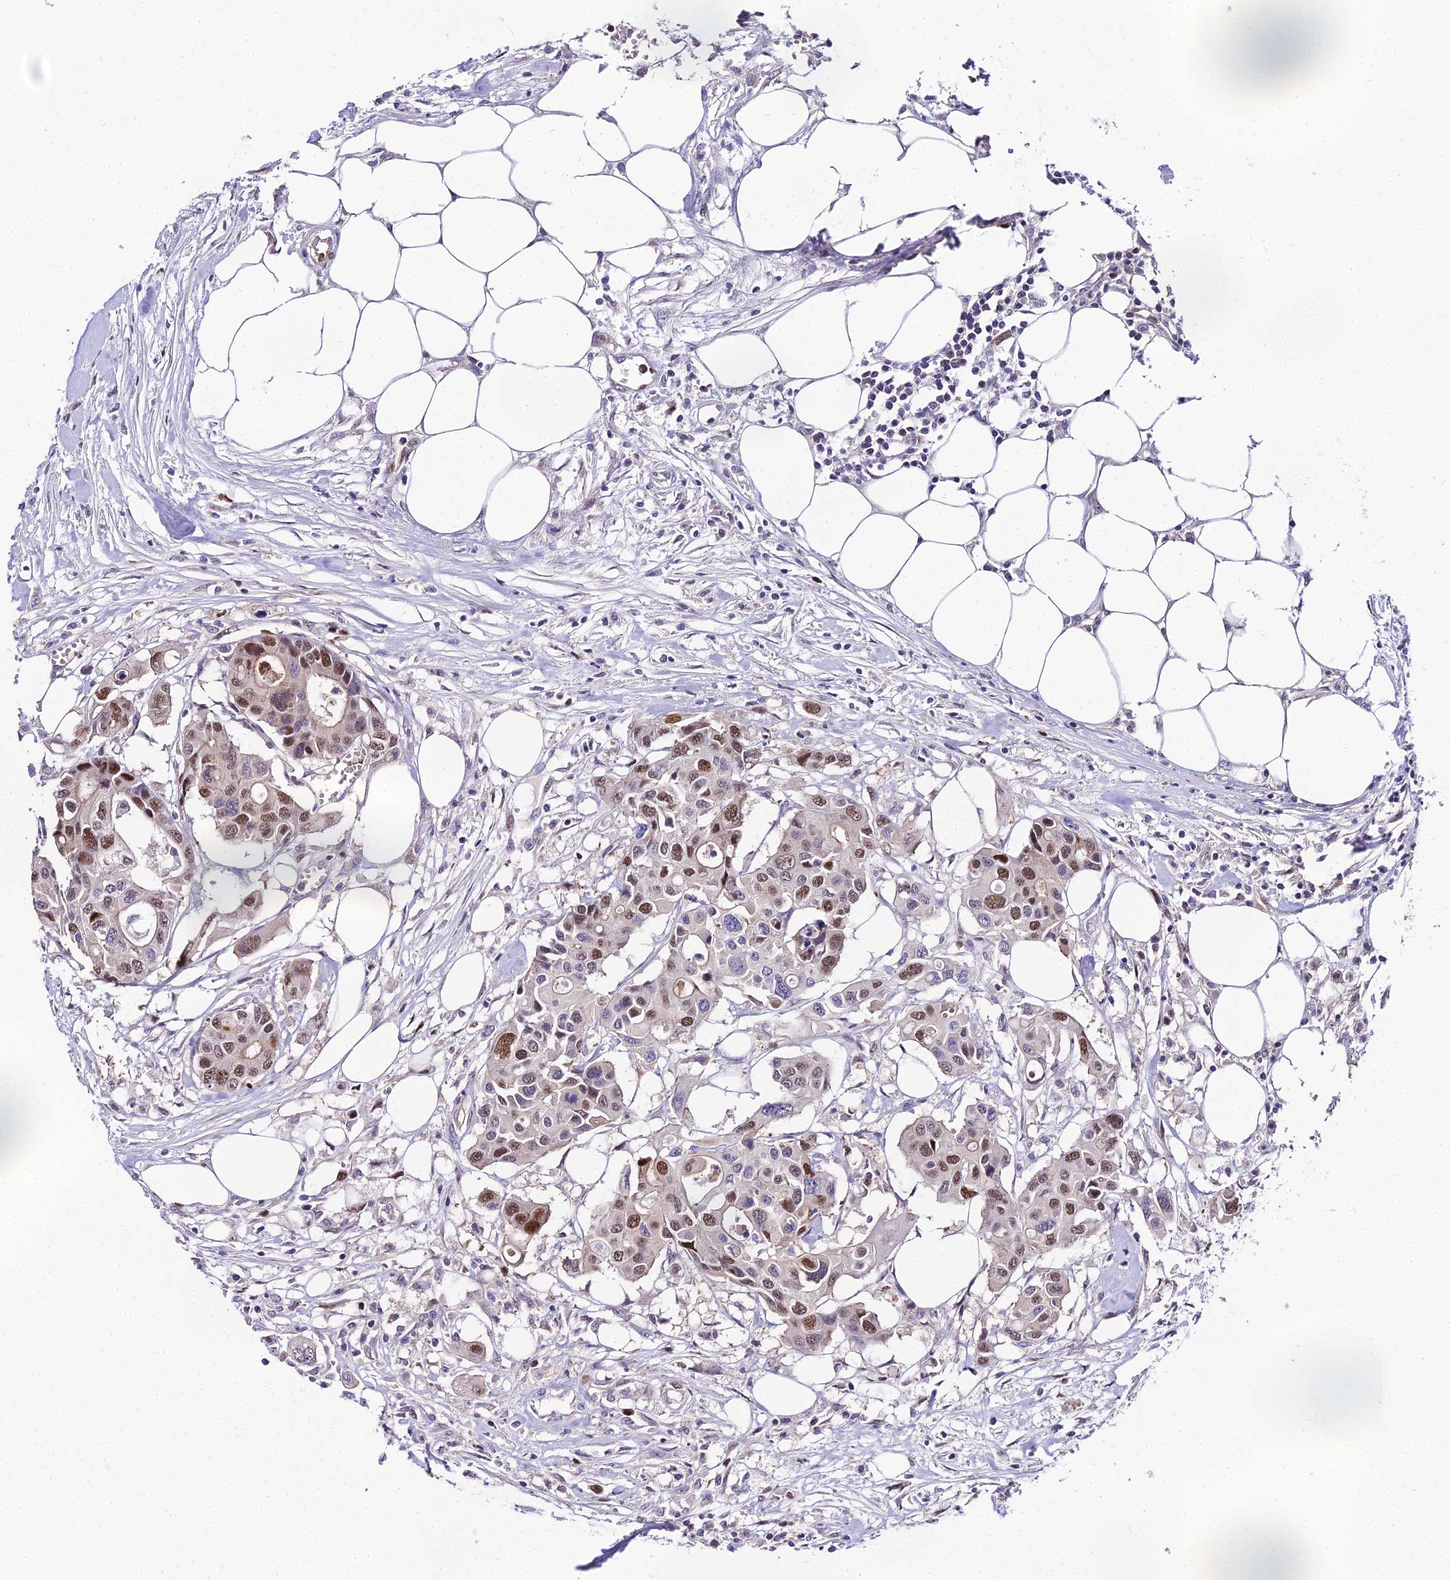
{"staining": {"intensity": "moderate", "quantity": ">75%", "location": "nuclear"}, "tissue": "colorectal cancer", "cell_type": "Tumor cells", "image_type": "cancer", "snomed": [{"axis": "morphology", "description": "Adenocarcinoma, NOS"}, {"axis": "topography", "description": "Colon"}], "caption": "Immunohistochemical staining of colorectal cancer (adenocarcinoma) displays moderate nuclear protein positivity in approximately >75% of tumor cells.", "gene": "TRIML2", "patient": {"sex": "male", "age": 77}}